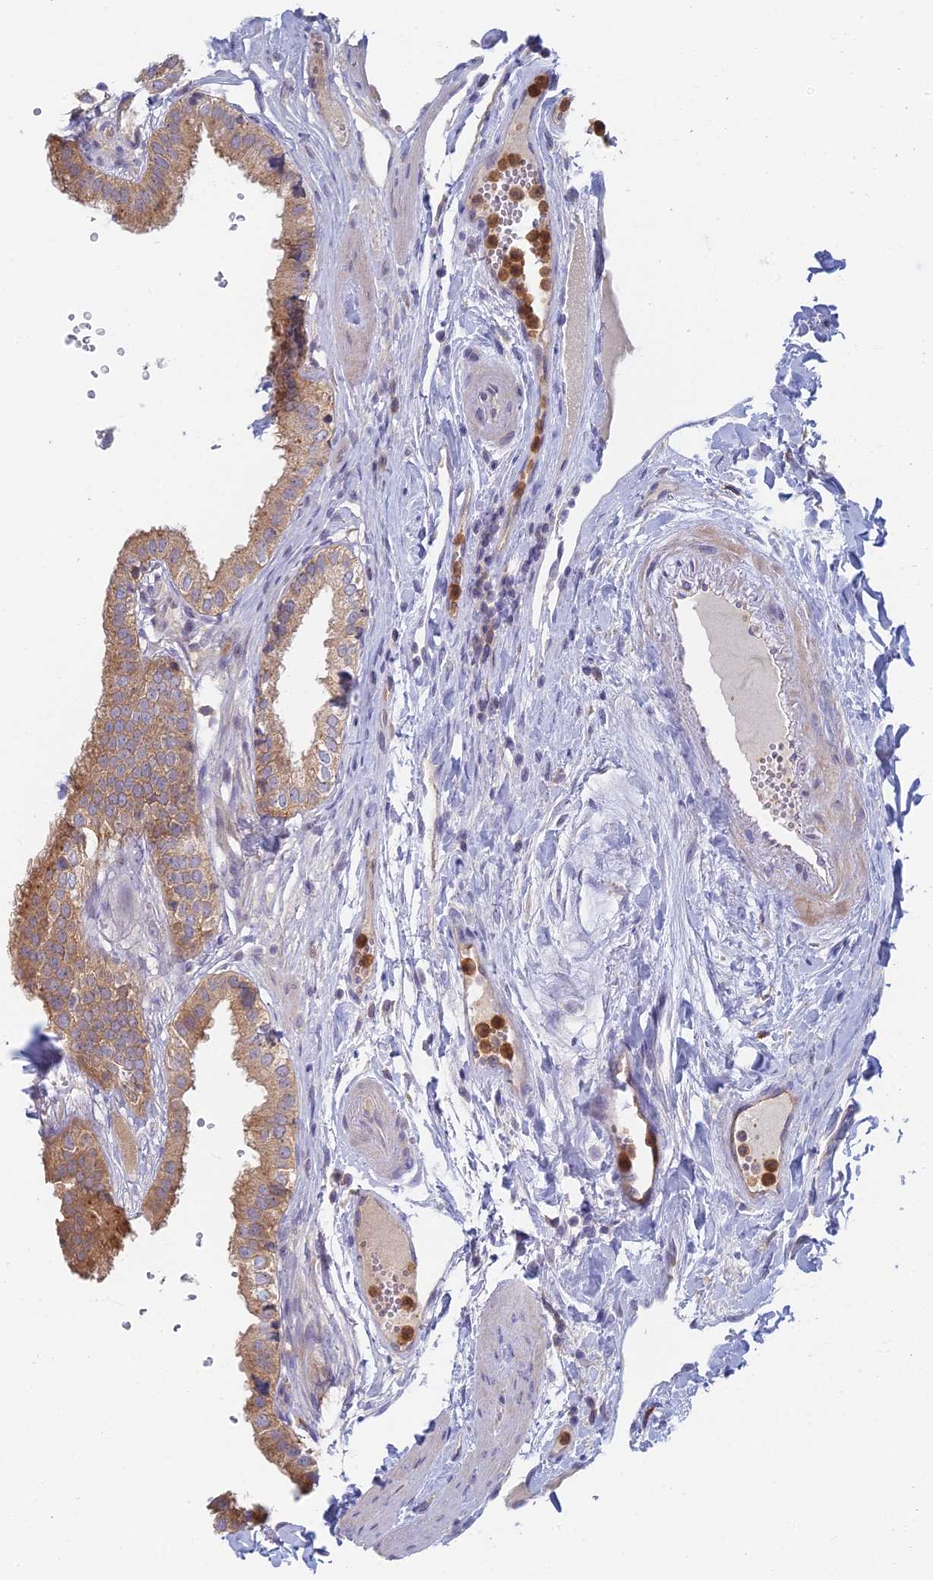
{"staining": {"intensity": "moderate", "quantity": ">75%", "location": "cytoplasmic/membranous"}, "tissue": "gallbladder", "cell_type": "Glandular cells", "image_type": "normal", "snomed": [{"axis": "morphology", "description": "Normal tissue, NOS"}, {"axis": "topography", "description": "Gallbladder"}], "caption": "There is medium levels of moderate cytoplasmic/membranous positivity in glandular cells of benign gallbladder, as demonstrated by immunohistochemical staining (brown color).", "gene": "STRN4", "patient": {"sex": "female", "age": 61}}